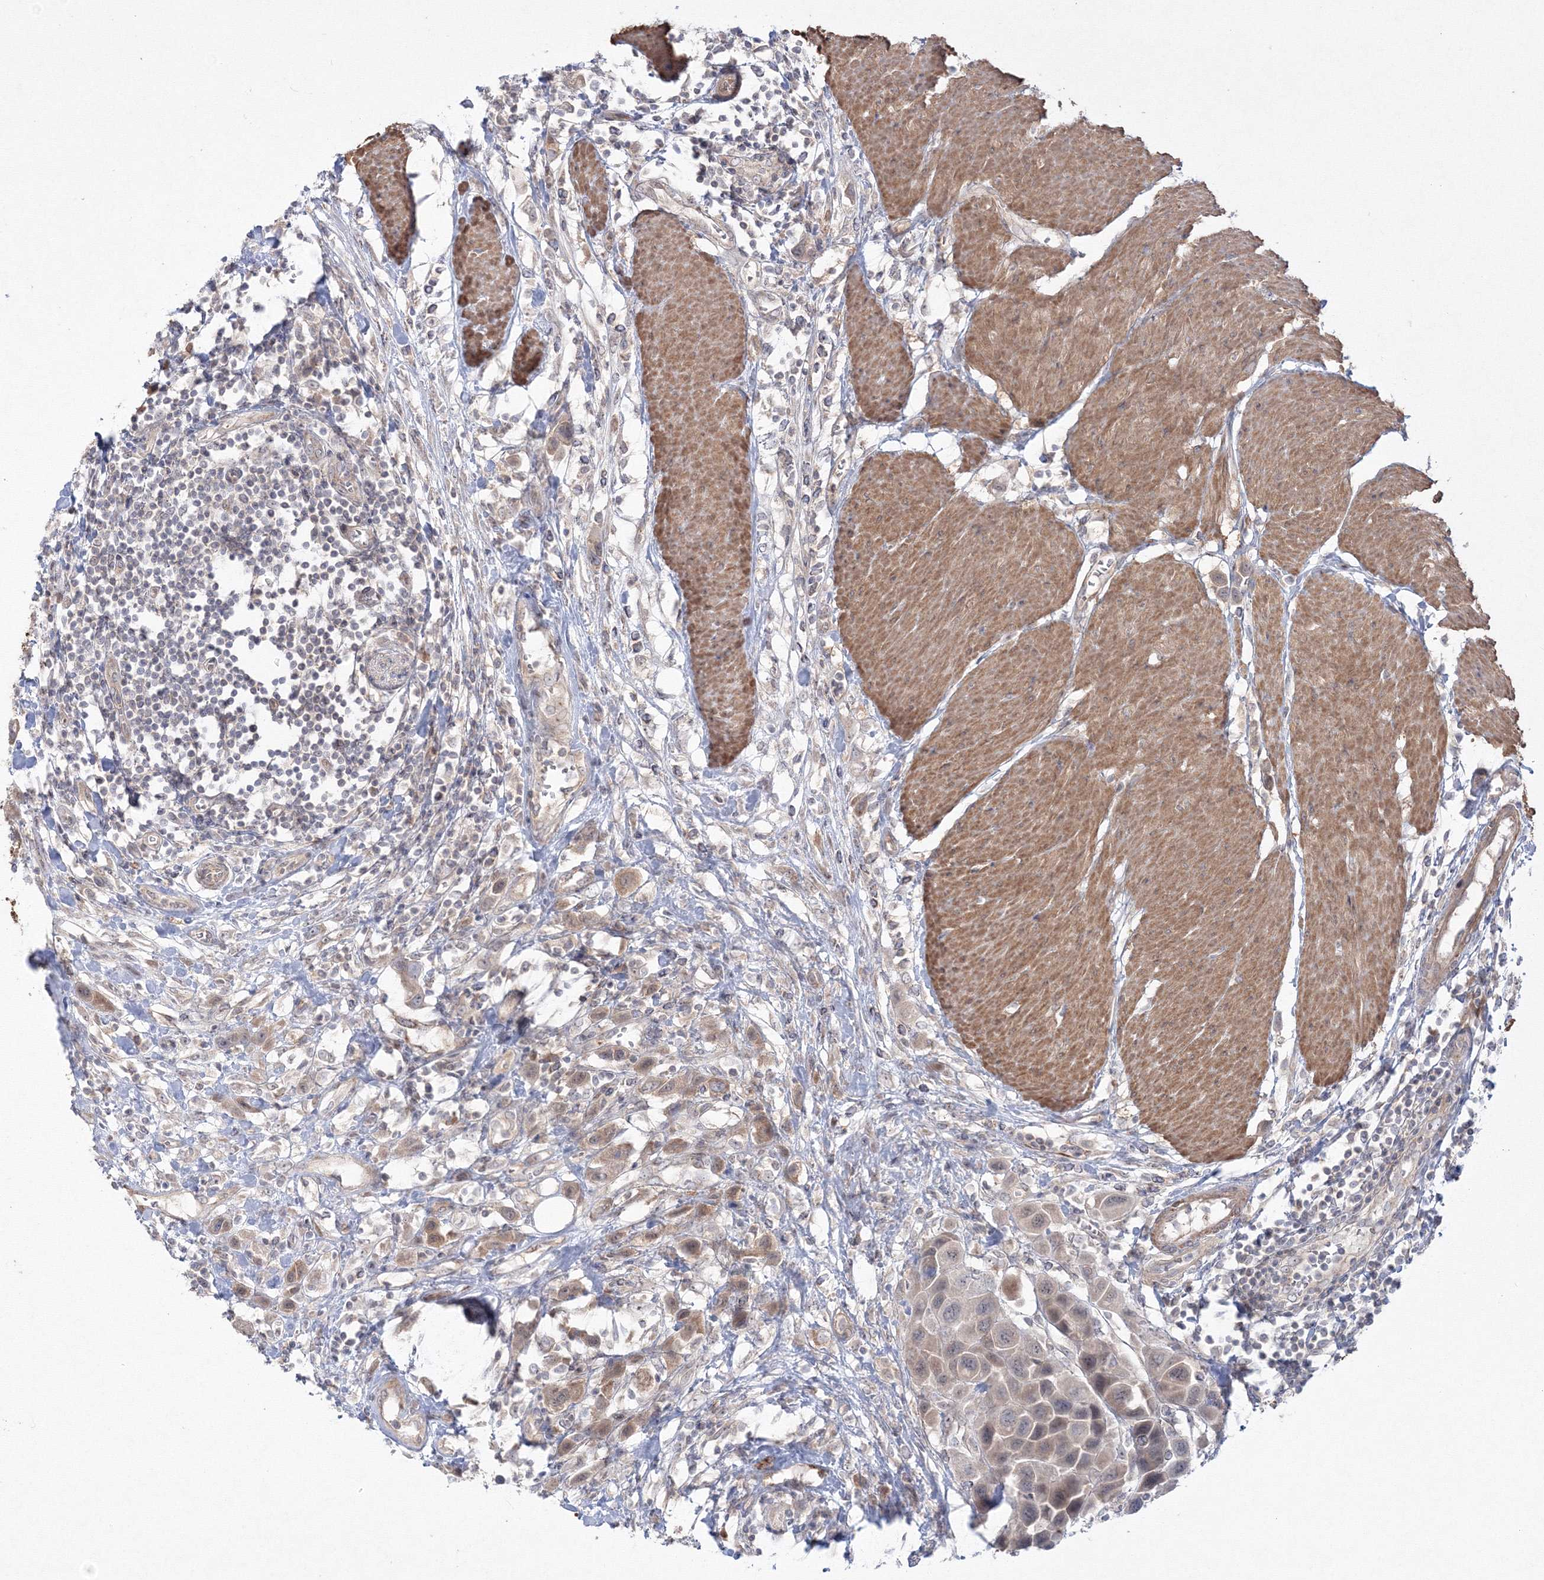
{"staining": {"intensity": "moderate", "quantity": "<25%", "location": "cytoplasmic/membranous"}, "tissue": "urothelial cancer", "cell_type": "Tumor cells", "image_type": "cancer", "snomed": [{"axis": "morphology", "description": "Urothelial carcinoma, High grade"}, {"axis": "topography", "description": "Urinary bladder"}], "caption": "About <25% of tumor cells in human urothelial cancer display moderate cytoplasmic/membranous protein expression as visualized by brown immunohistochemical staining.", "gene": "IPMK", "patient": {"sex": "male", "age": 50}}